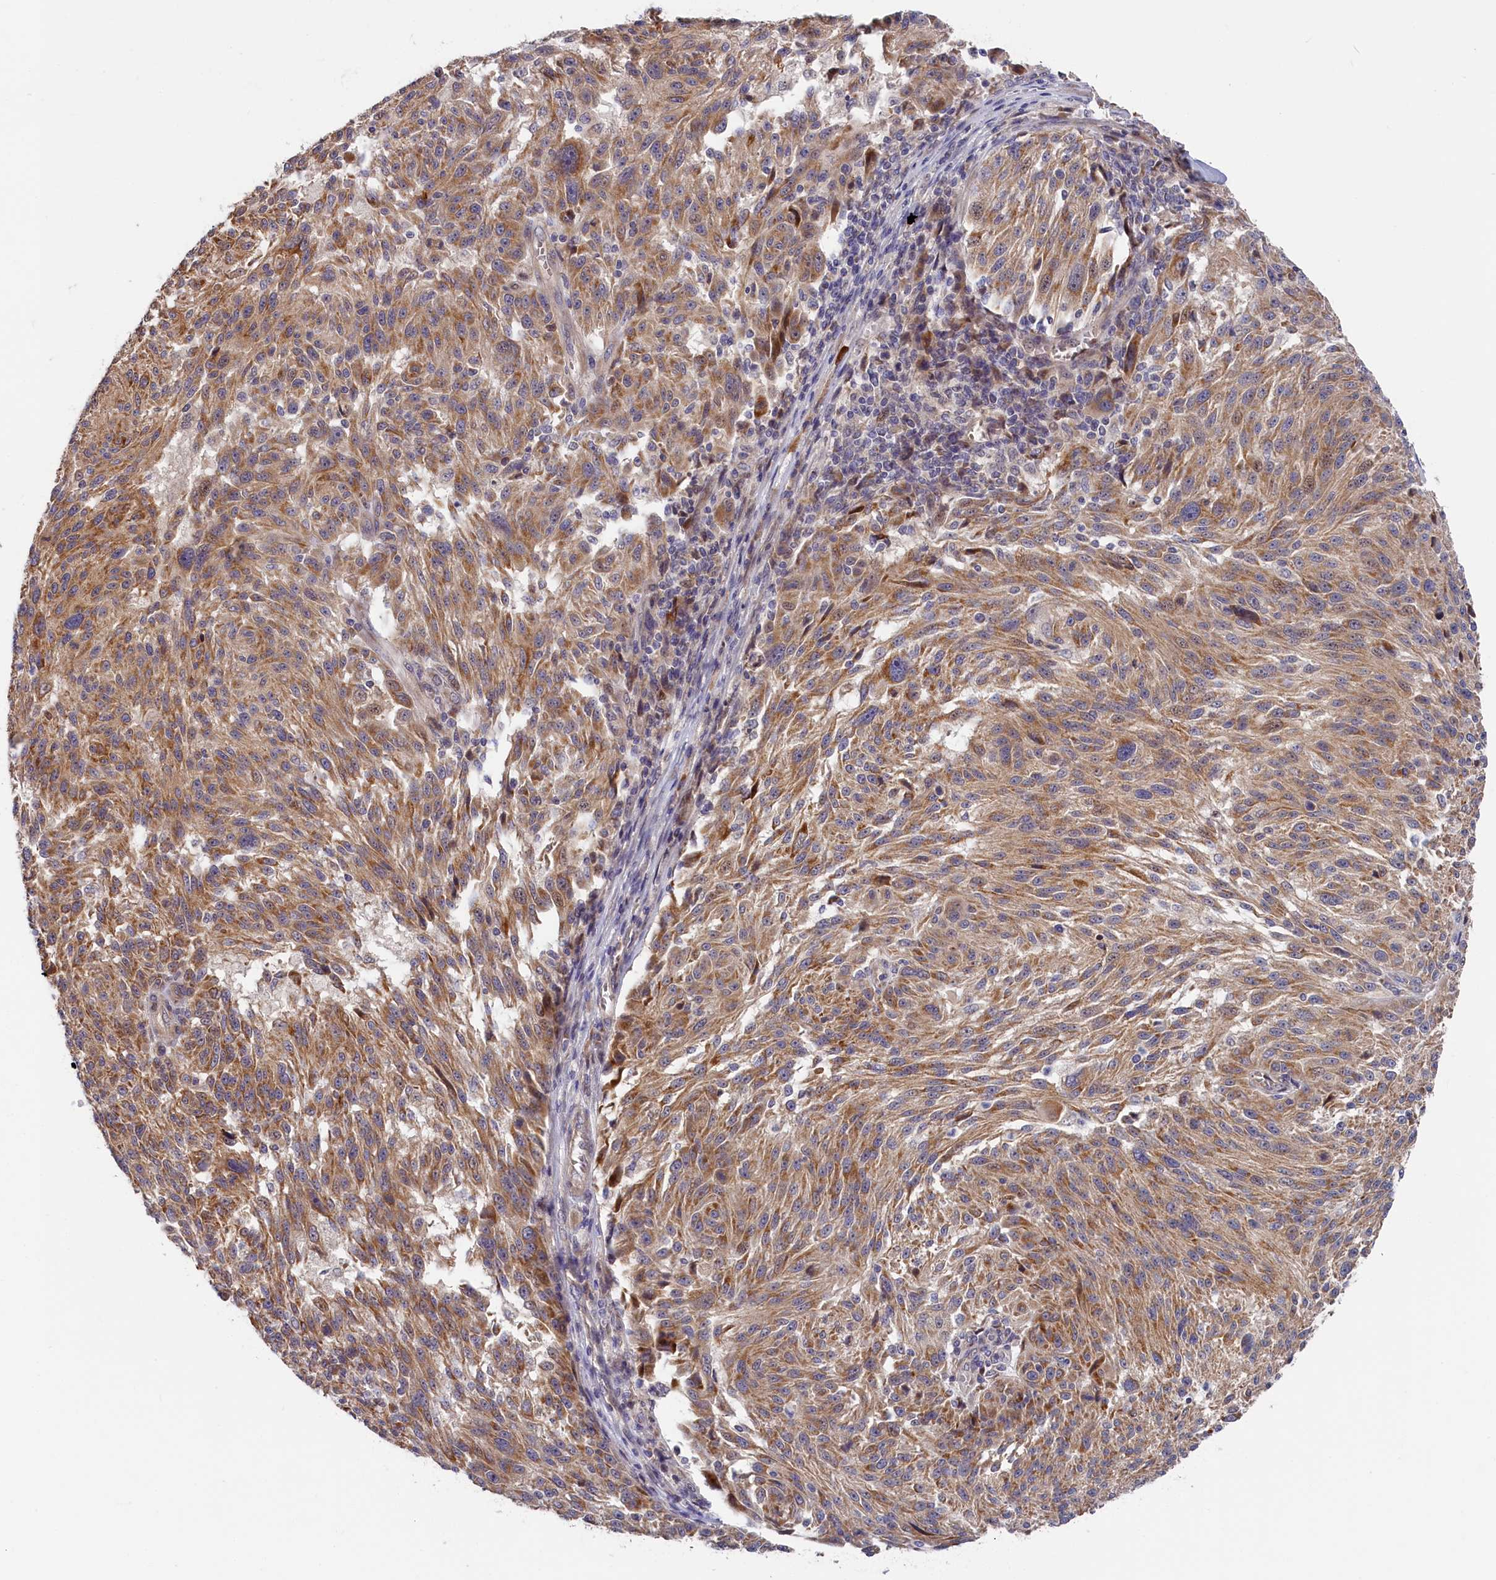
{"staining": {"intensity": "moderate", "quantity": ">75%", "location": "cytoplasmic/membranous"}, "tissue": "melanoma", "cell_type": "Tumor cells", "image_type": "cancer", "snomed": [{"axis": "morphology", "description": "Malignant melanoma, NOS"}, {"axis": "topography", "description": "Skin"}], "caption": "Immunohistochemical staining of malignant melanoma demonstrates medium levels of moderate cytoplasmic/membranous protein positivity in approximately >75% of tumor cells. (Stains: DAB in brown, nuclei in blue, Microscopy: brightfield microscopy at high magnification).", "gene": "CEP44", "patient": {"sex": "male", "age": 53}}